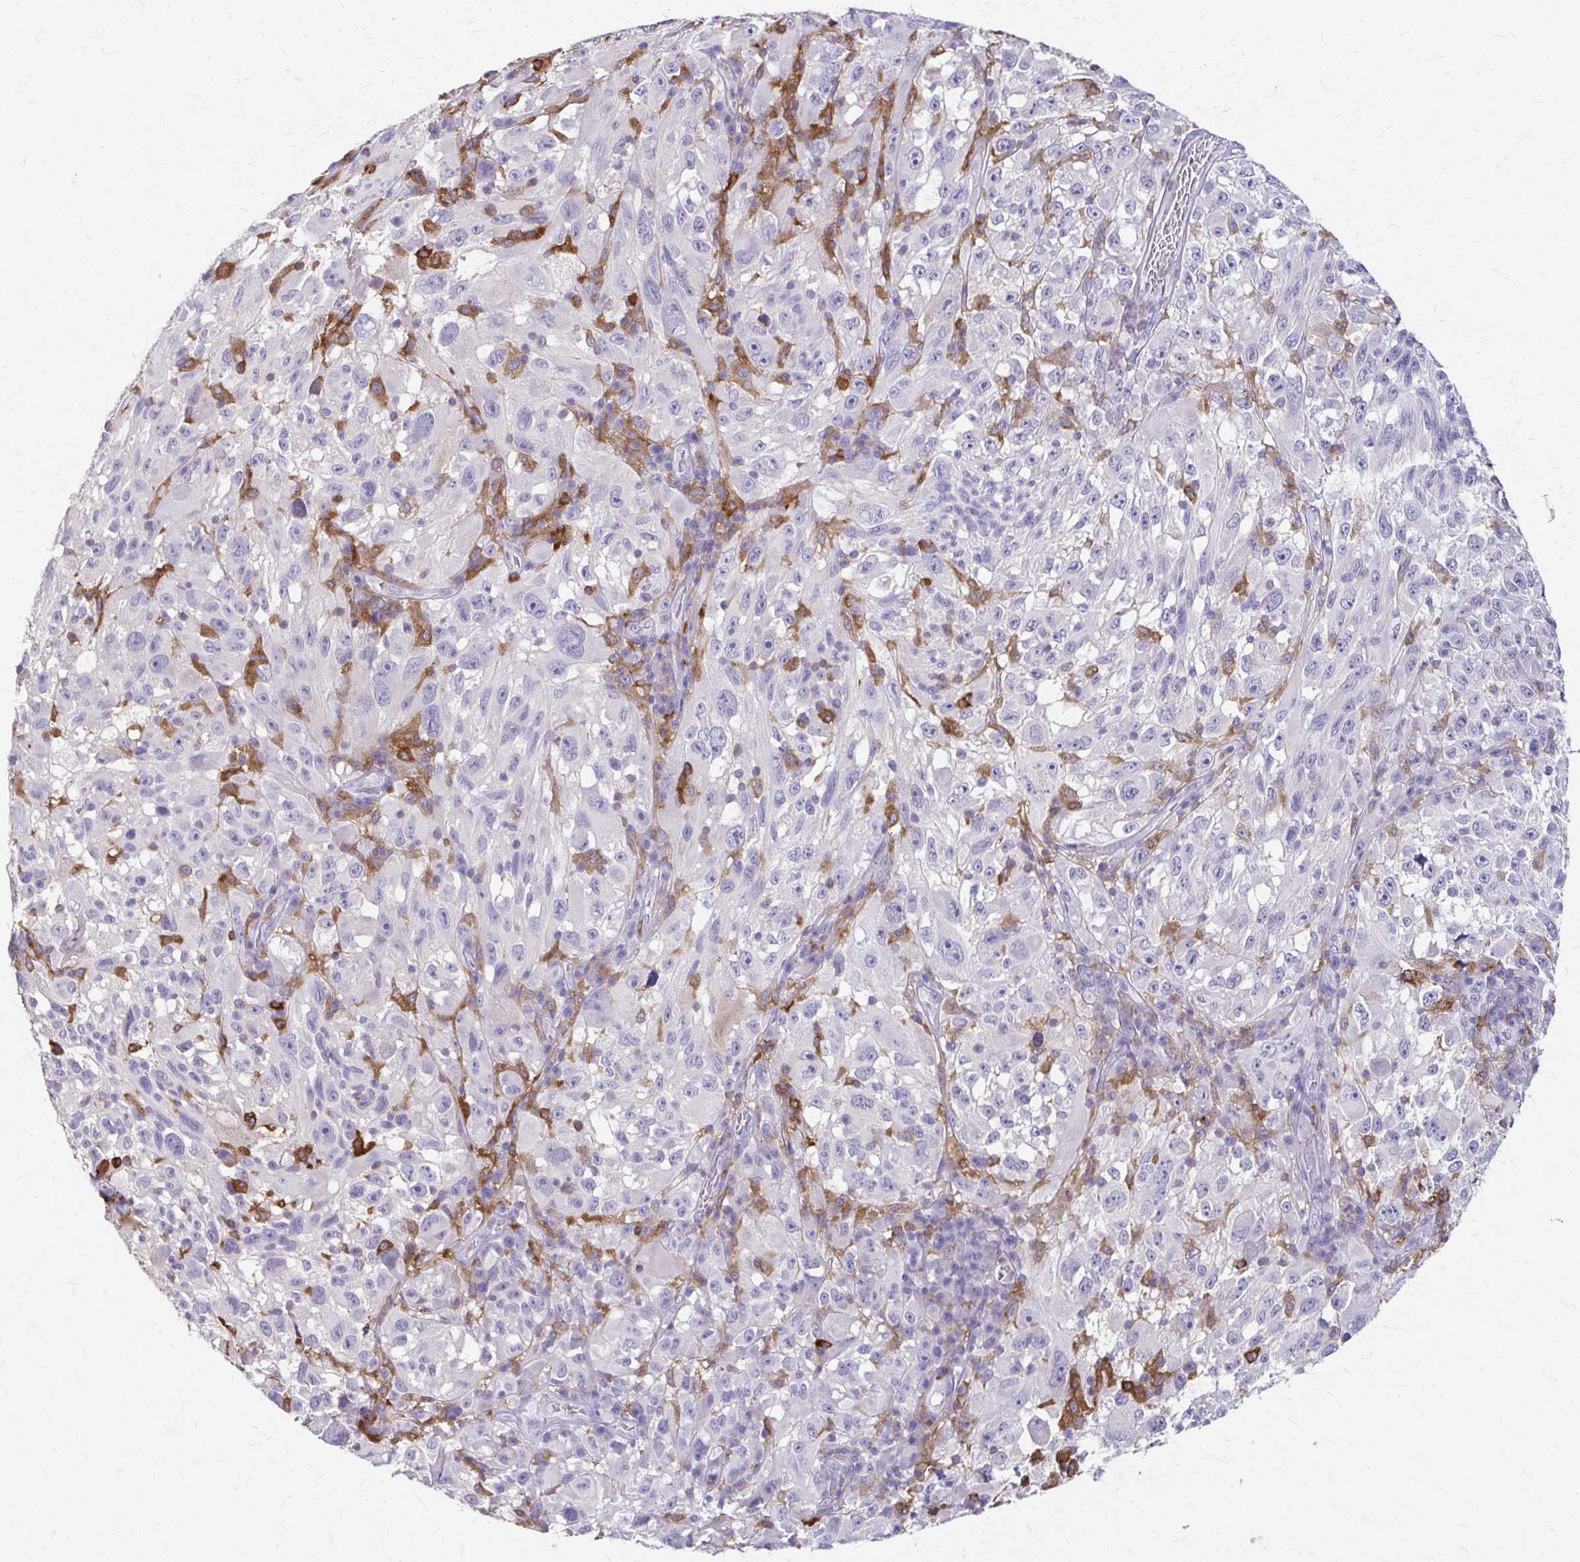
{"staining": {"intensity": "negative", "quantity": "none", "location": "none"}, "tissue": "melanoma", "cell_type": "Tumor cells", "image_type": "cancer", "snomed": [{"axis": "morphology", "description": "Malignant melanoma, NOS"}, {"axis": "topography", "description": "Skin"}], "caption": "Immunohistochemistry (IHC) of malignant melanoma shows no positivity in tumor cells.", "gene": "PIK3AP1", "patient": {"sex": "female", "age": 71}}